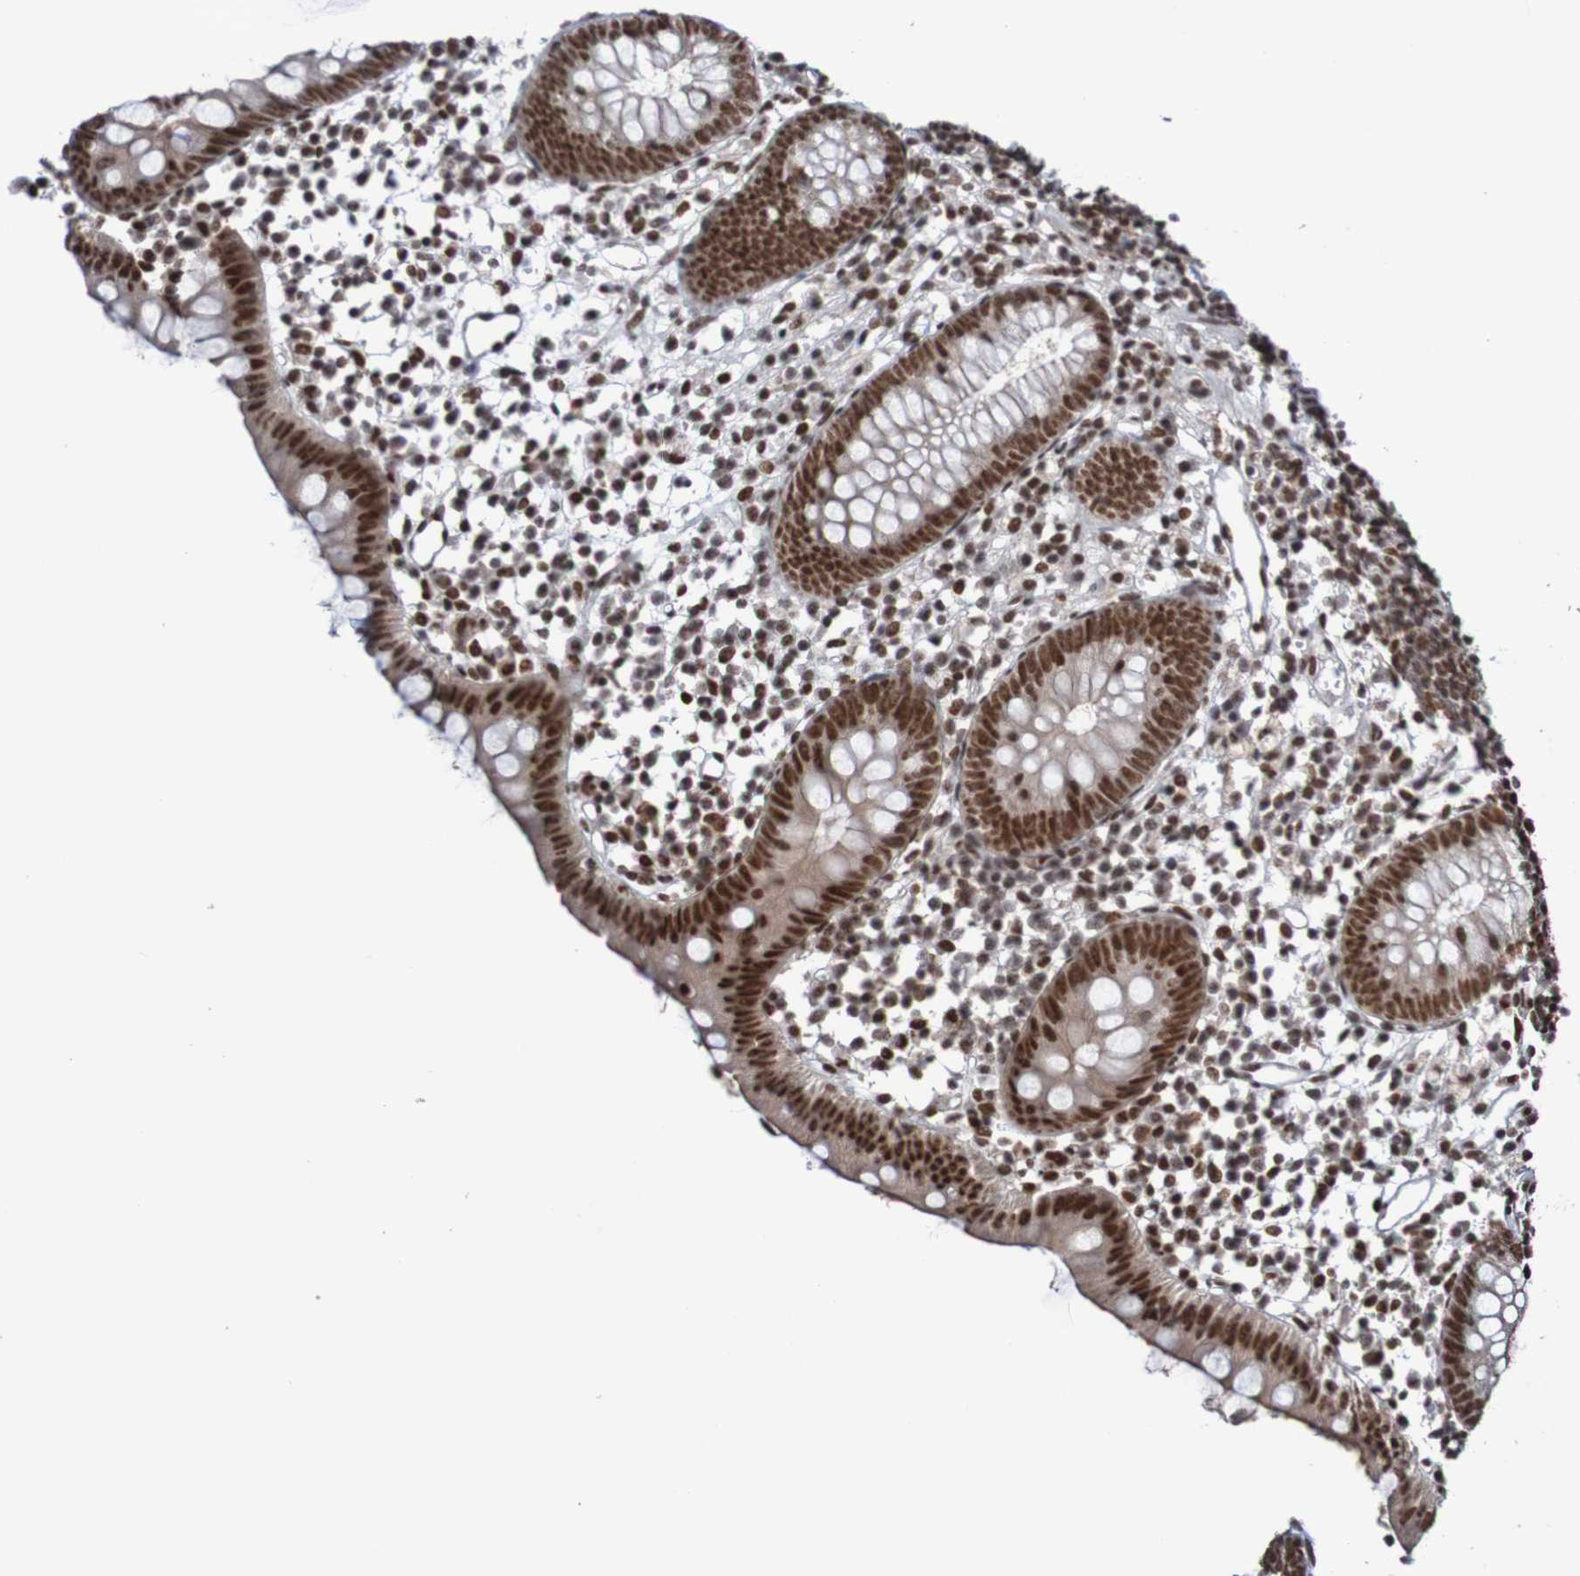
{"staining": {"intensity": "strong", "quantity": ">75%", "location": "cytoplasmic/membranous,nuclear"}, "tissue": "appendix", "cell_type": "Glandular cells", "image_type": "normal", "snomed": [{"axis": "morphology", "description": "Normal tissue, NOS"}, {"axis": "topography", "description": "Appendix"}], "caption": "Glandular cells demonstrate high levels of strong cytoplasmic/membranous,nuclear expression in about >75% of cells in unremarkable appendix. (IHC, brightfield microscopy, high magnification).", "gene": "CDC5L", "patient": {"sex": "female", "age": 20}}